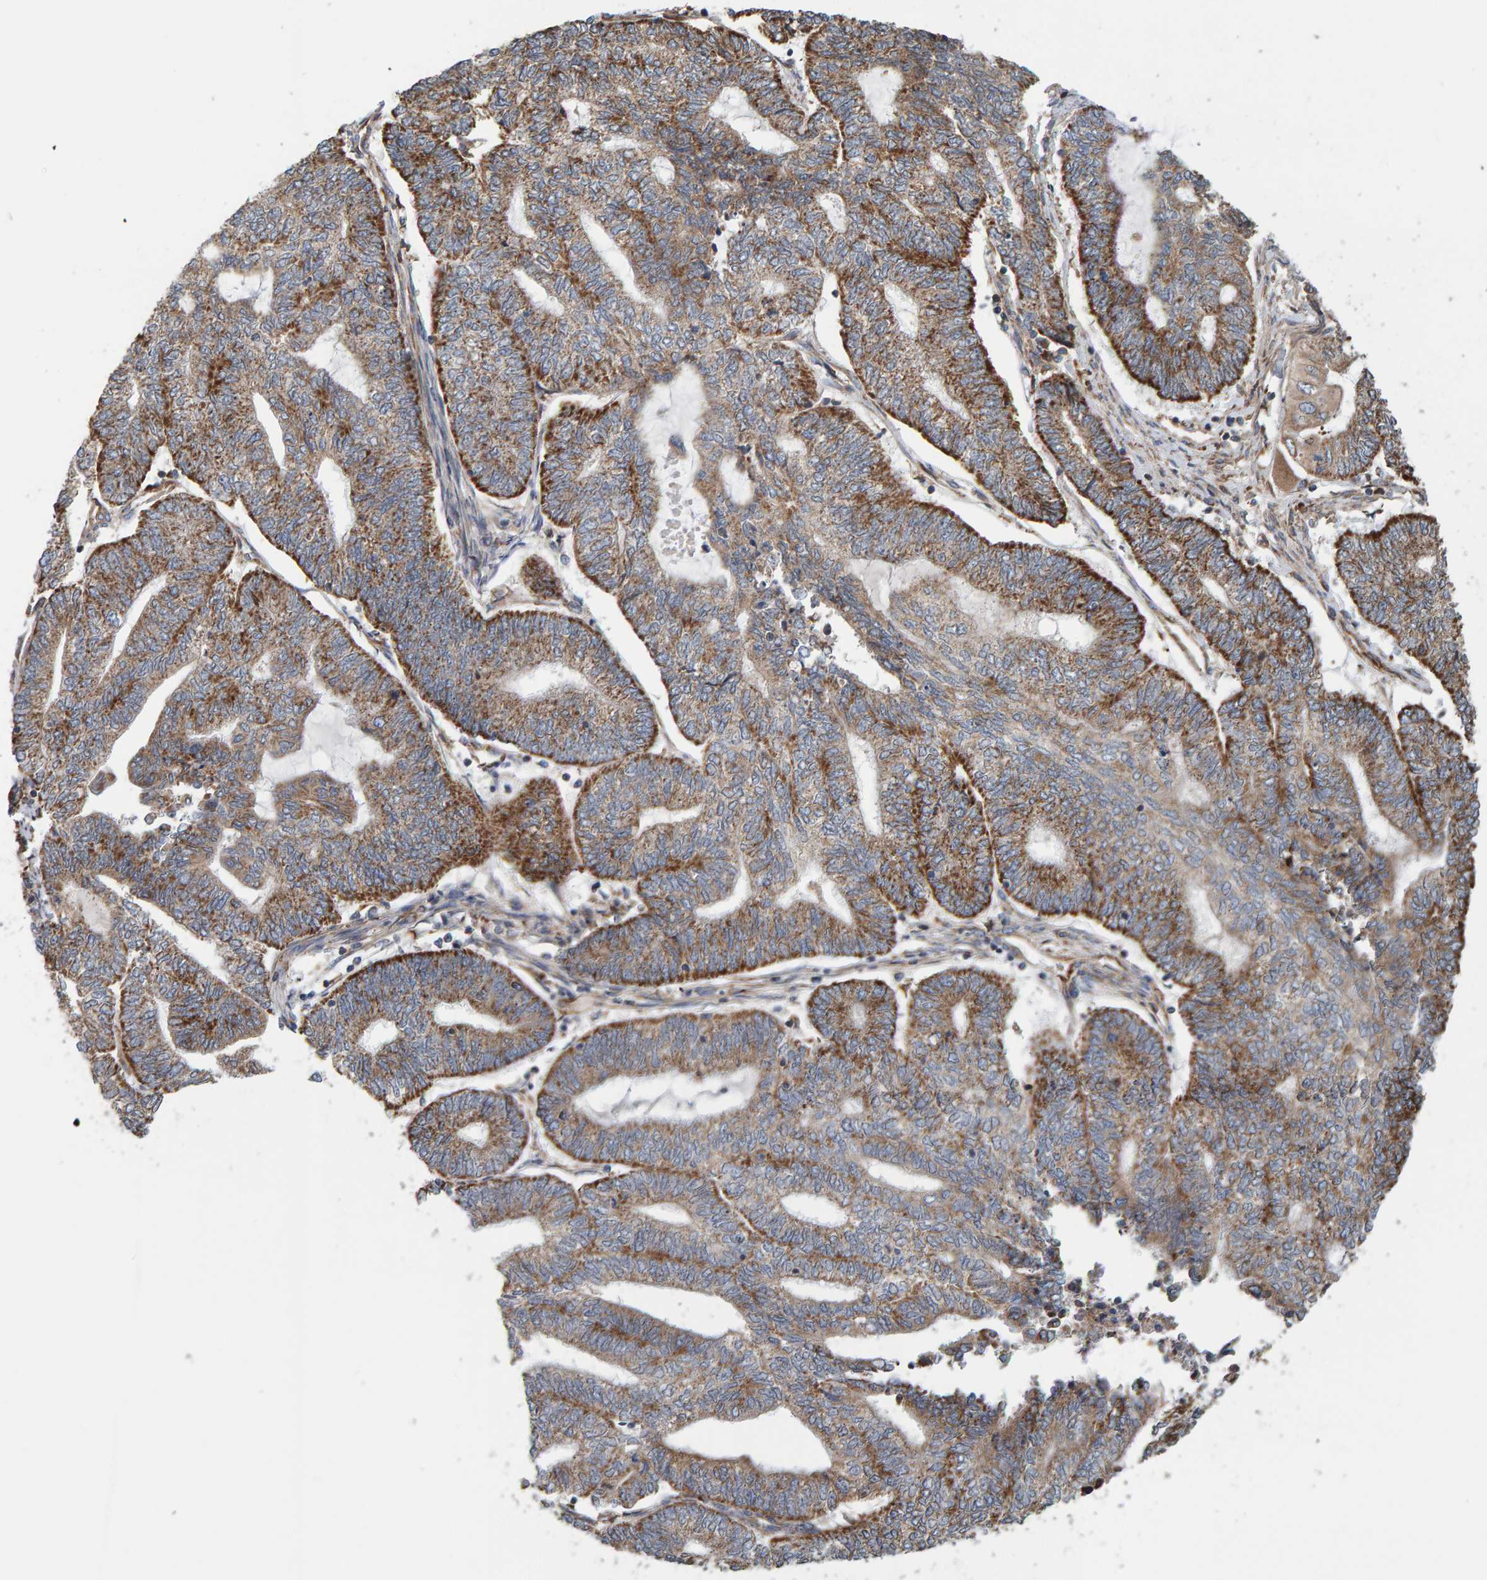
{"staining": {"intensity": "strong", "quantity": ">75%", "location": "cytoplasmic/membranous"}, "tissue": "endometrial cancer", "cell_type": "Tumor cells", "image_type": "cancer", "snomed": [{"axis": "morphology", "description": "Adenocarcinoma, NOS"}, {"axis": "topography", "description": "Uterus"}, {"axis": "topography", "description": "Endometrium"}], "caption": "Endometrial cancer (adenocarcinoma) was stained to show a protein in brown. There is high levels of strong cytoplasmic/membranous positivity in about >75% of tumor cells.", "gene": "MRPL45", "patient": {"sex": "female", "age": 70}}